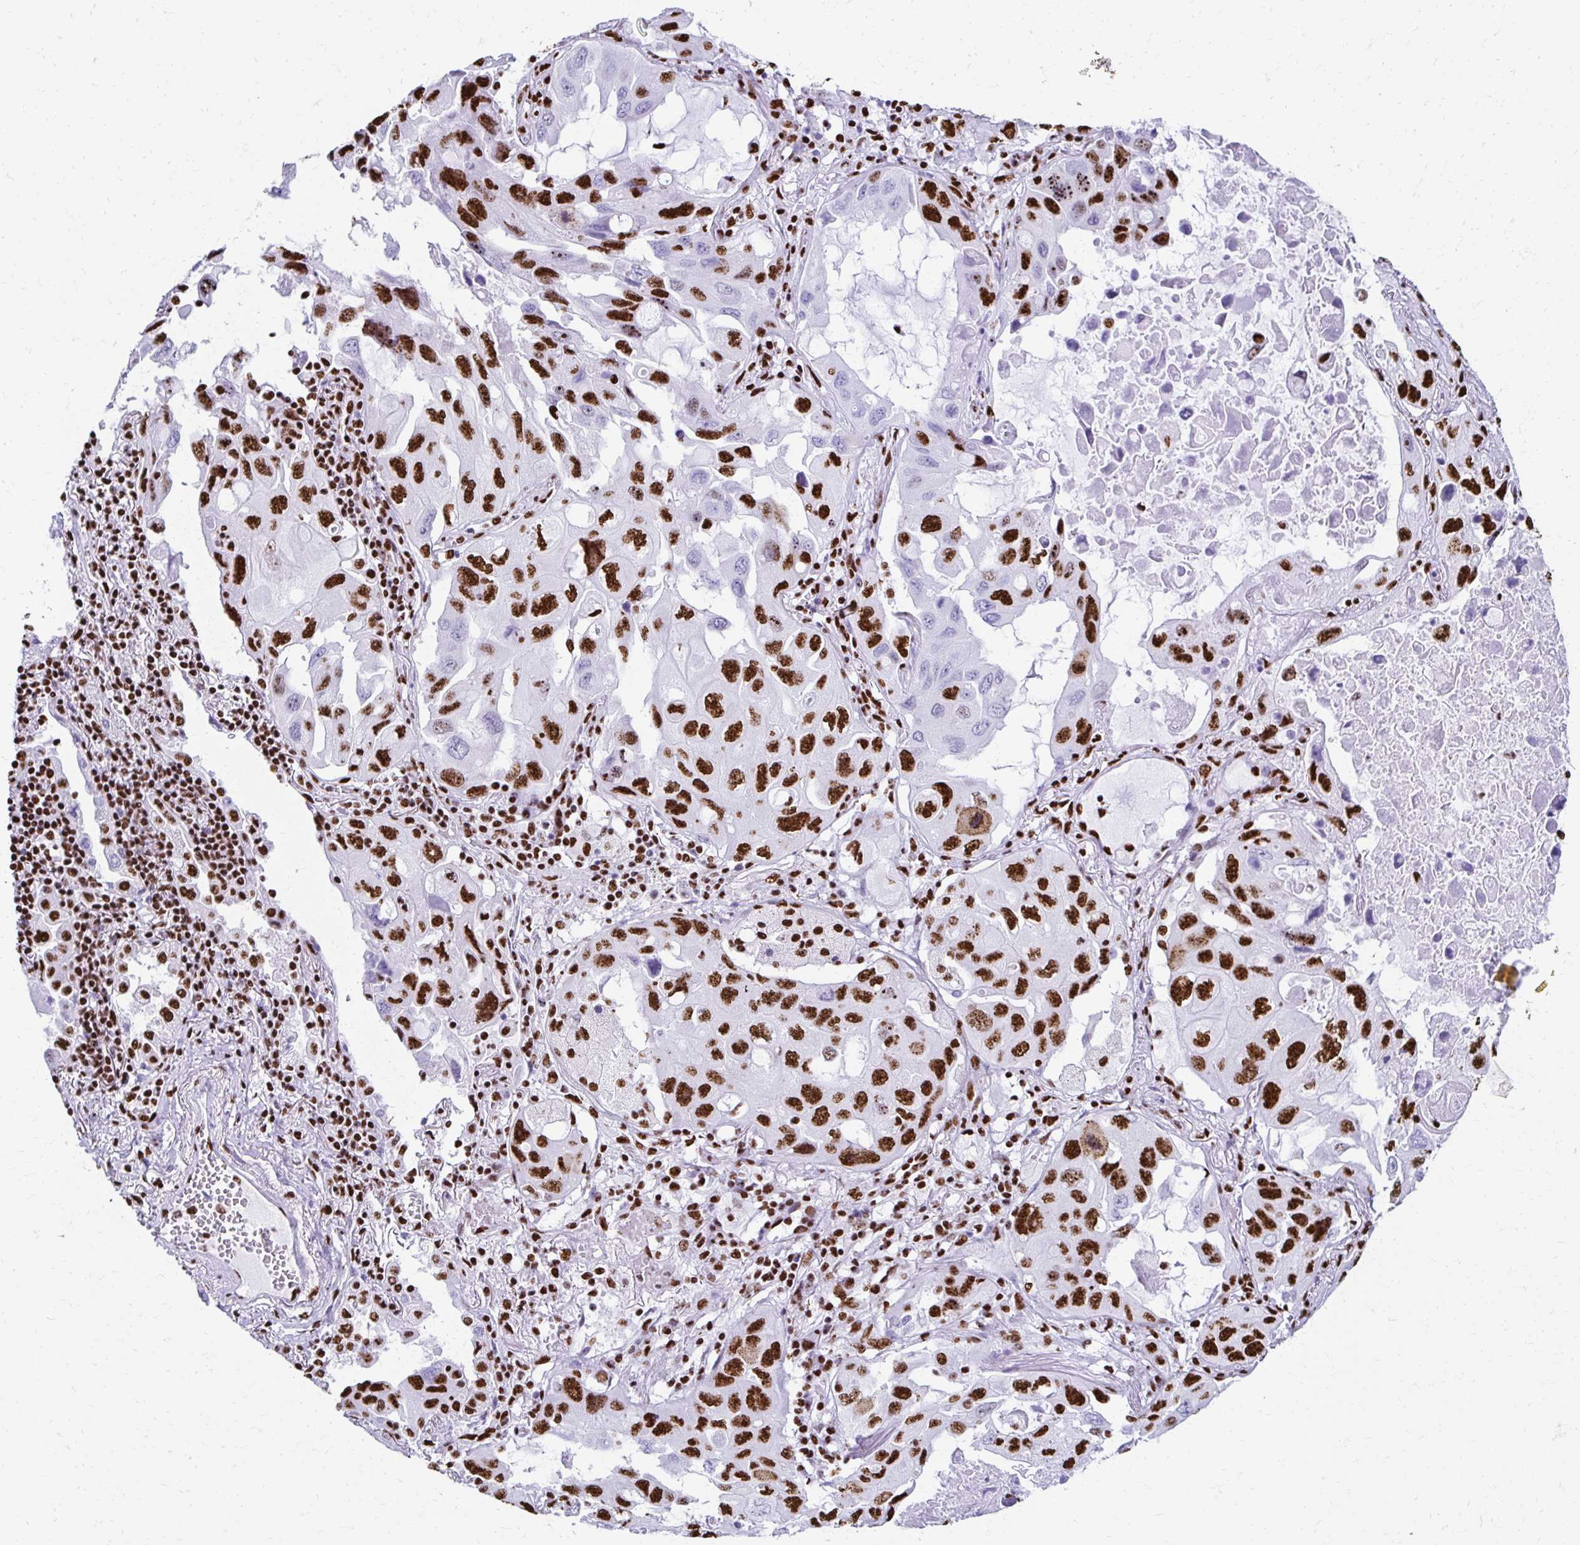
{"staining": {"intensity": "strong", "quantity": ">75%", "location": "nuclear"}, "tissue": "lung cancer", "cell_type": "Tumor cells", "image_type": "cancer", "snomed": [{"axis": "morphology", "description": "Squamous cell carcinoma, NOS"}, {"axis": "topography", "description": "Lung"}], "caption": "Human lung cancer stained with a brown dye exhibits strong nuclear positive positivity in approximately >75% of tumor cells.", "gene": "NONO", "patient": {"sex": "female", "age": 73}}